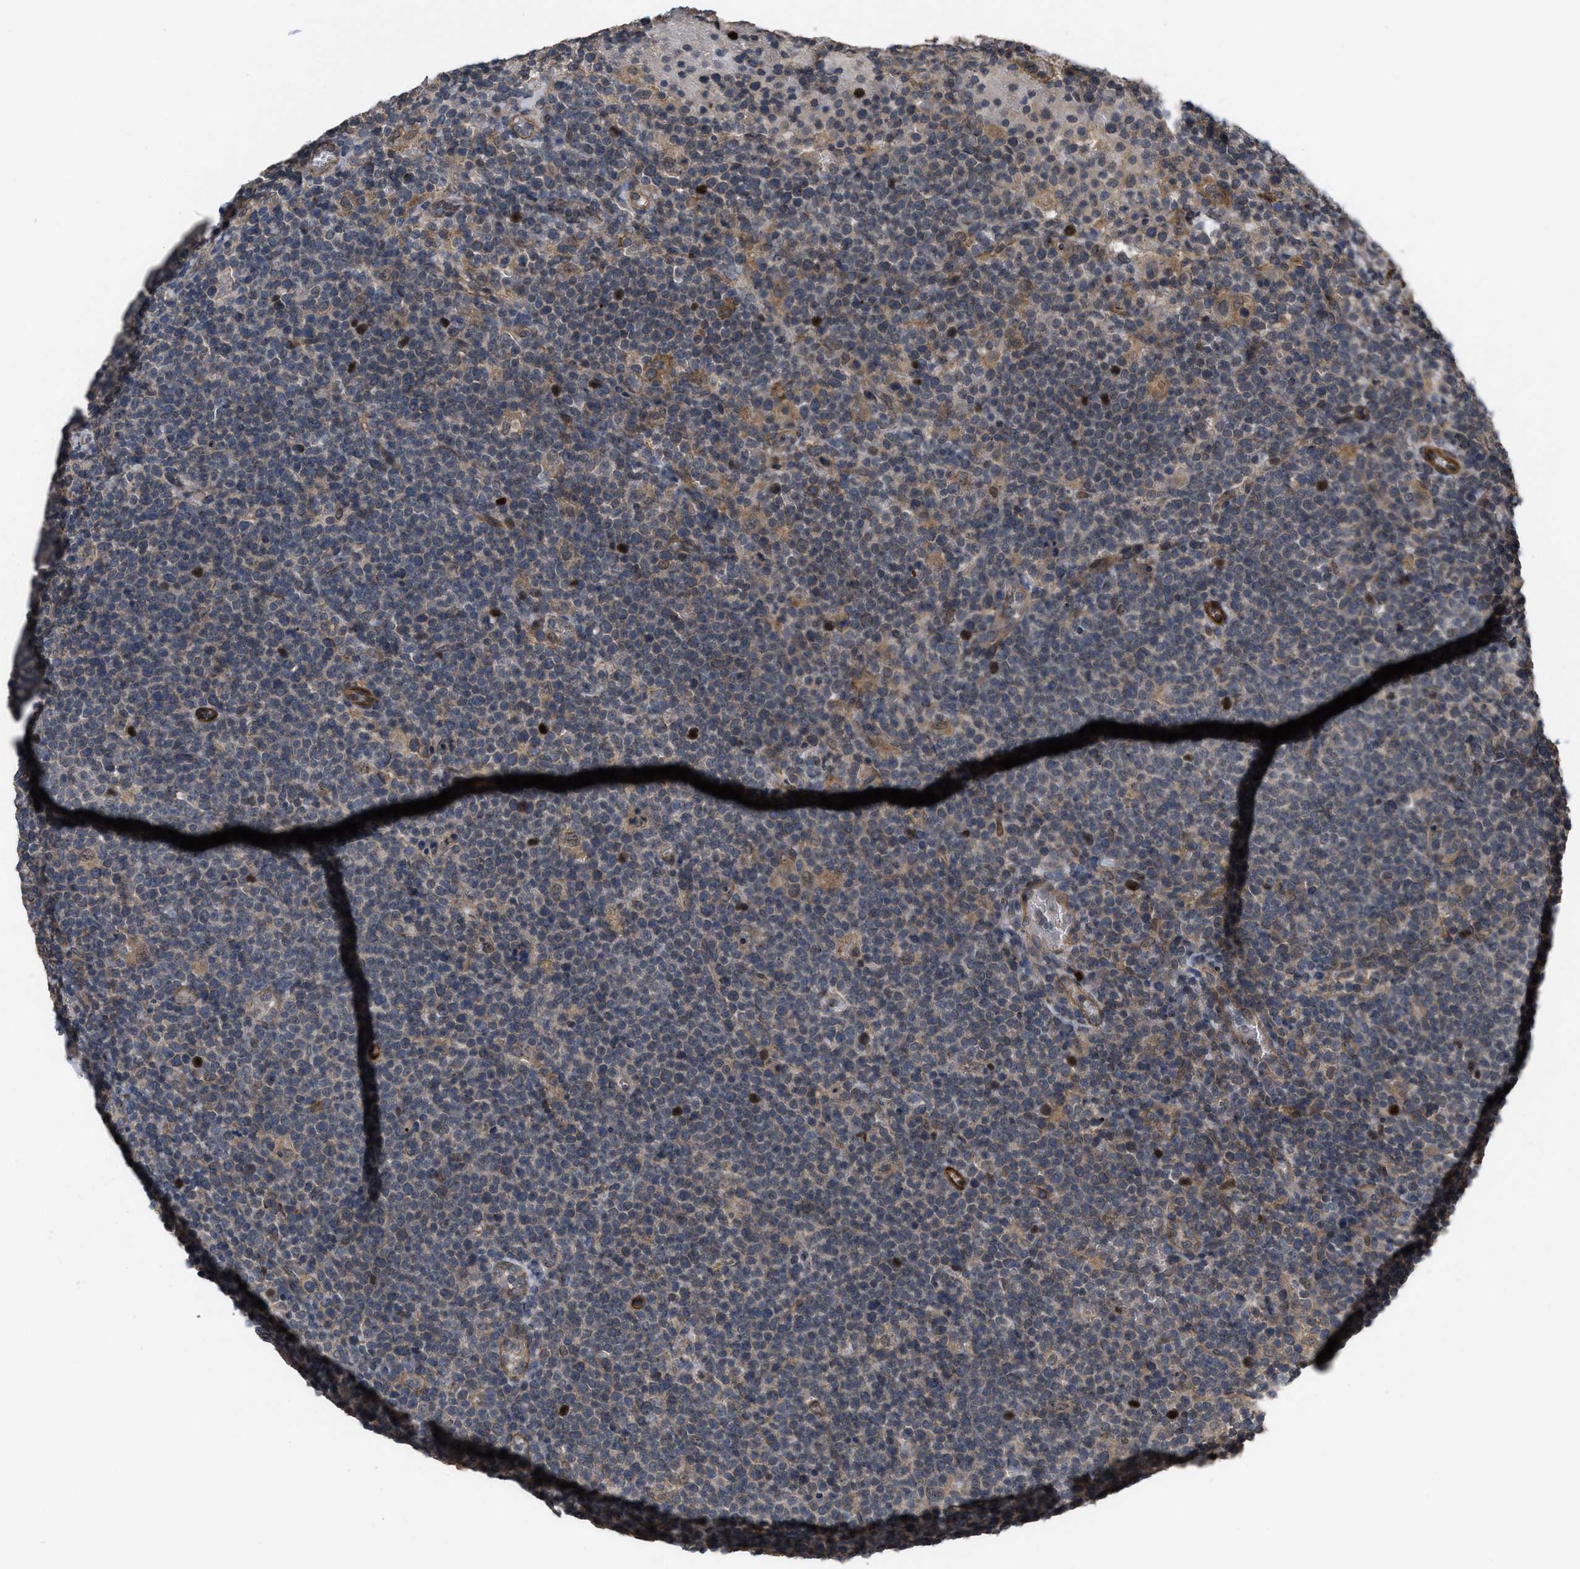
{"staining": {"intensity": "moderate", "quantity": "25%-75%", "location": "cytoplasmic/membranous"}, "tissue": "lymphoma", "cell_type": "Tumor cells", "image_type": "cancer", "snomed": [{"axis": "morphology", "description": "Malignant lymphoma, non-Hodgkin's type, High grade"}, {"axis": "topography", "description": "Lymph node"}], "caption": "About 25%-75% of tumor cells in human lymphoma display moderate cytoplasmic/membranous protein staining as visualized by brown immunohistochemical staining.", "gene": "UTRN", "patient": {"sex": "male", "age": 61}}